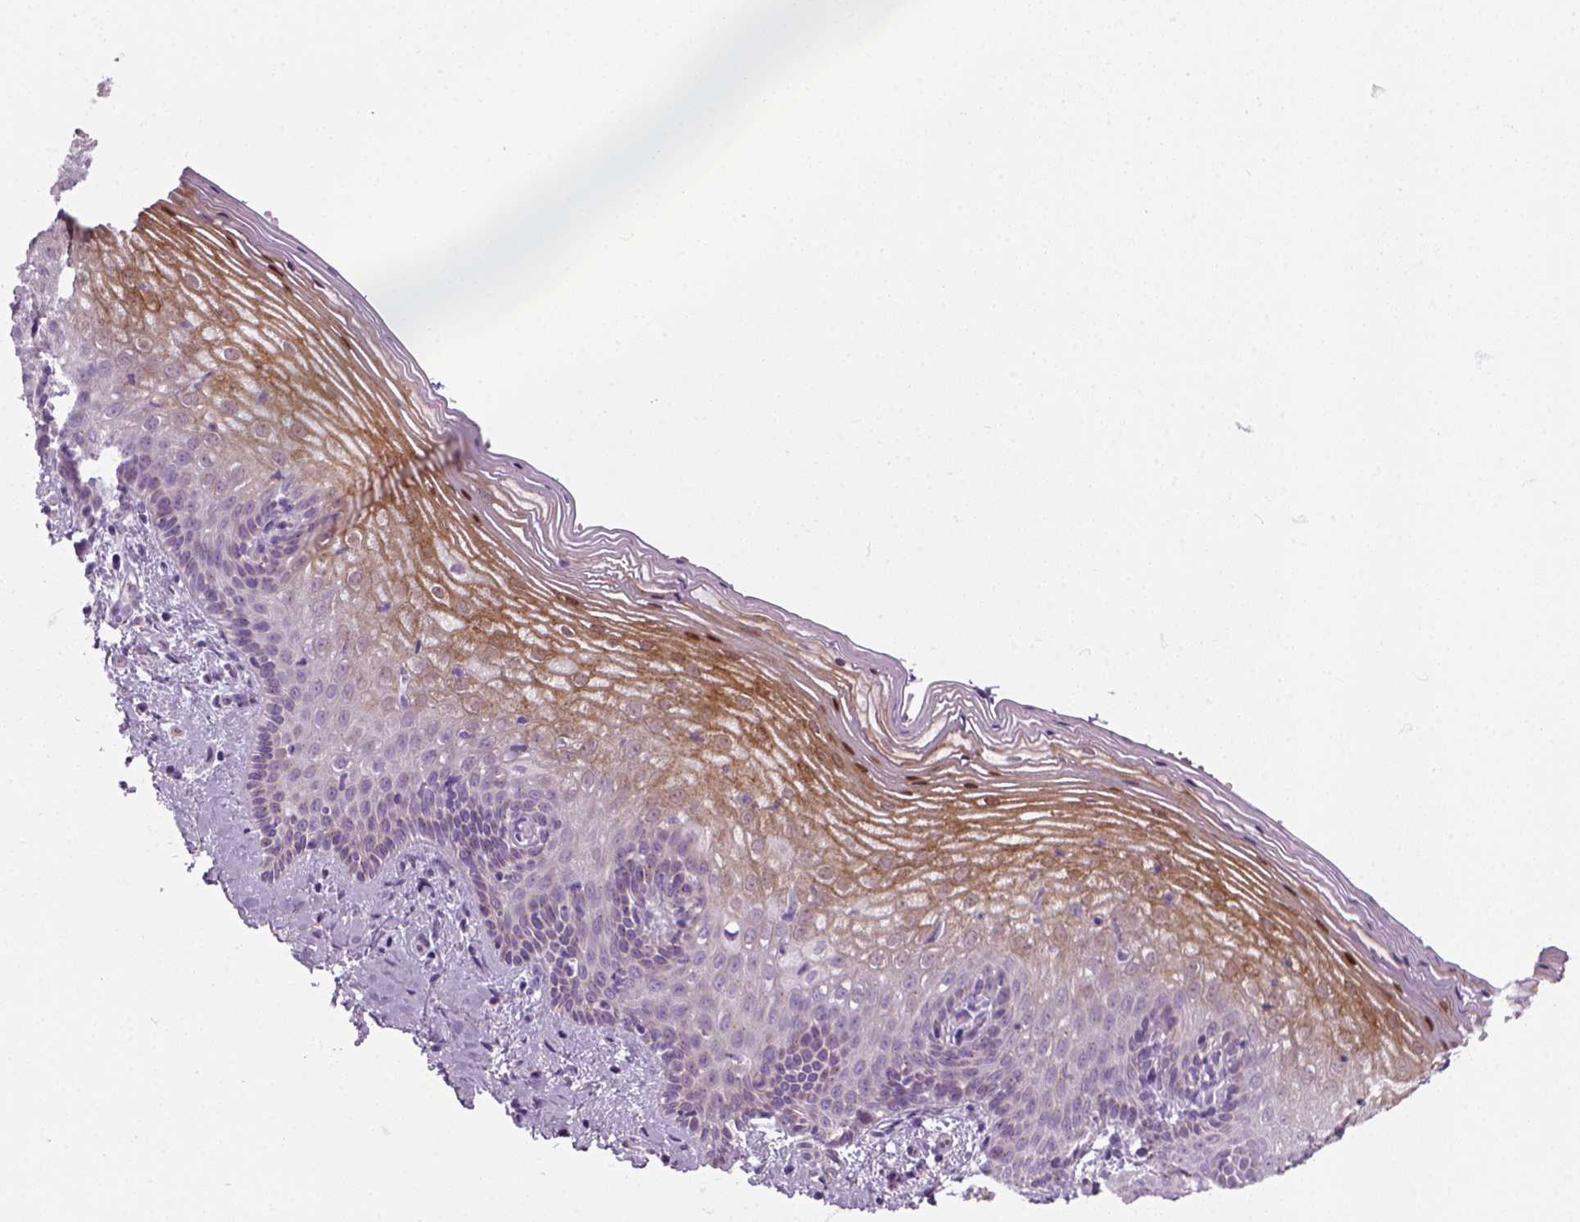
{"staining": {"intensity": "moderate", "quantity": "25%-75%", "location": "cytoplasmic/membranous"}, "tissue": "vagina", "cell_type": "Squamous epithelial cells", "image_type": "normal", "snomed": [{"axis": "morphology", "description": "Normal tissue, NOS"}, {"axis": "topography", "description": "Vagina"}], "caption": "IHC of unremarkable human vagina shows medium levels of moderate cytoplasmic/membranous expression in about 25%-75% of squamous epithelial cells. The staining is performed using DAB brown chromogen to label protein expression. The nuclei are counter-stained blue using hematoxylin.", "gene": "IL4", "patient": {"sex": "female", "age": 45}}